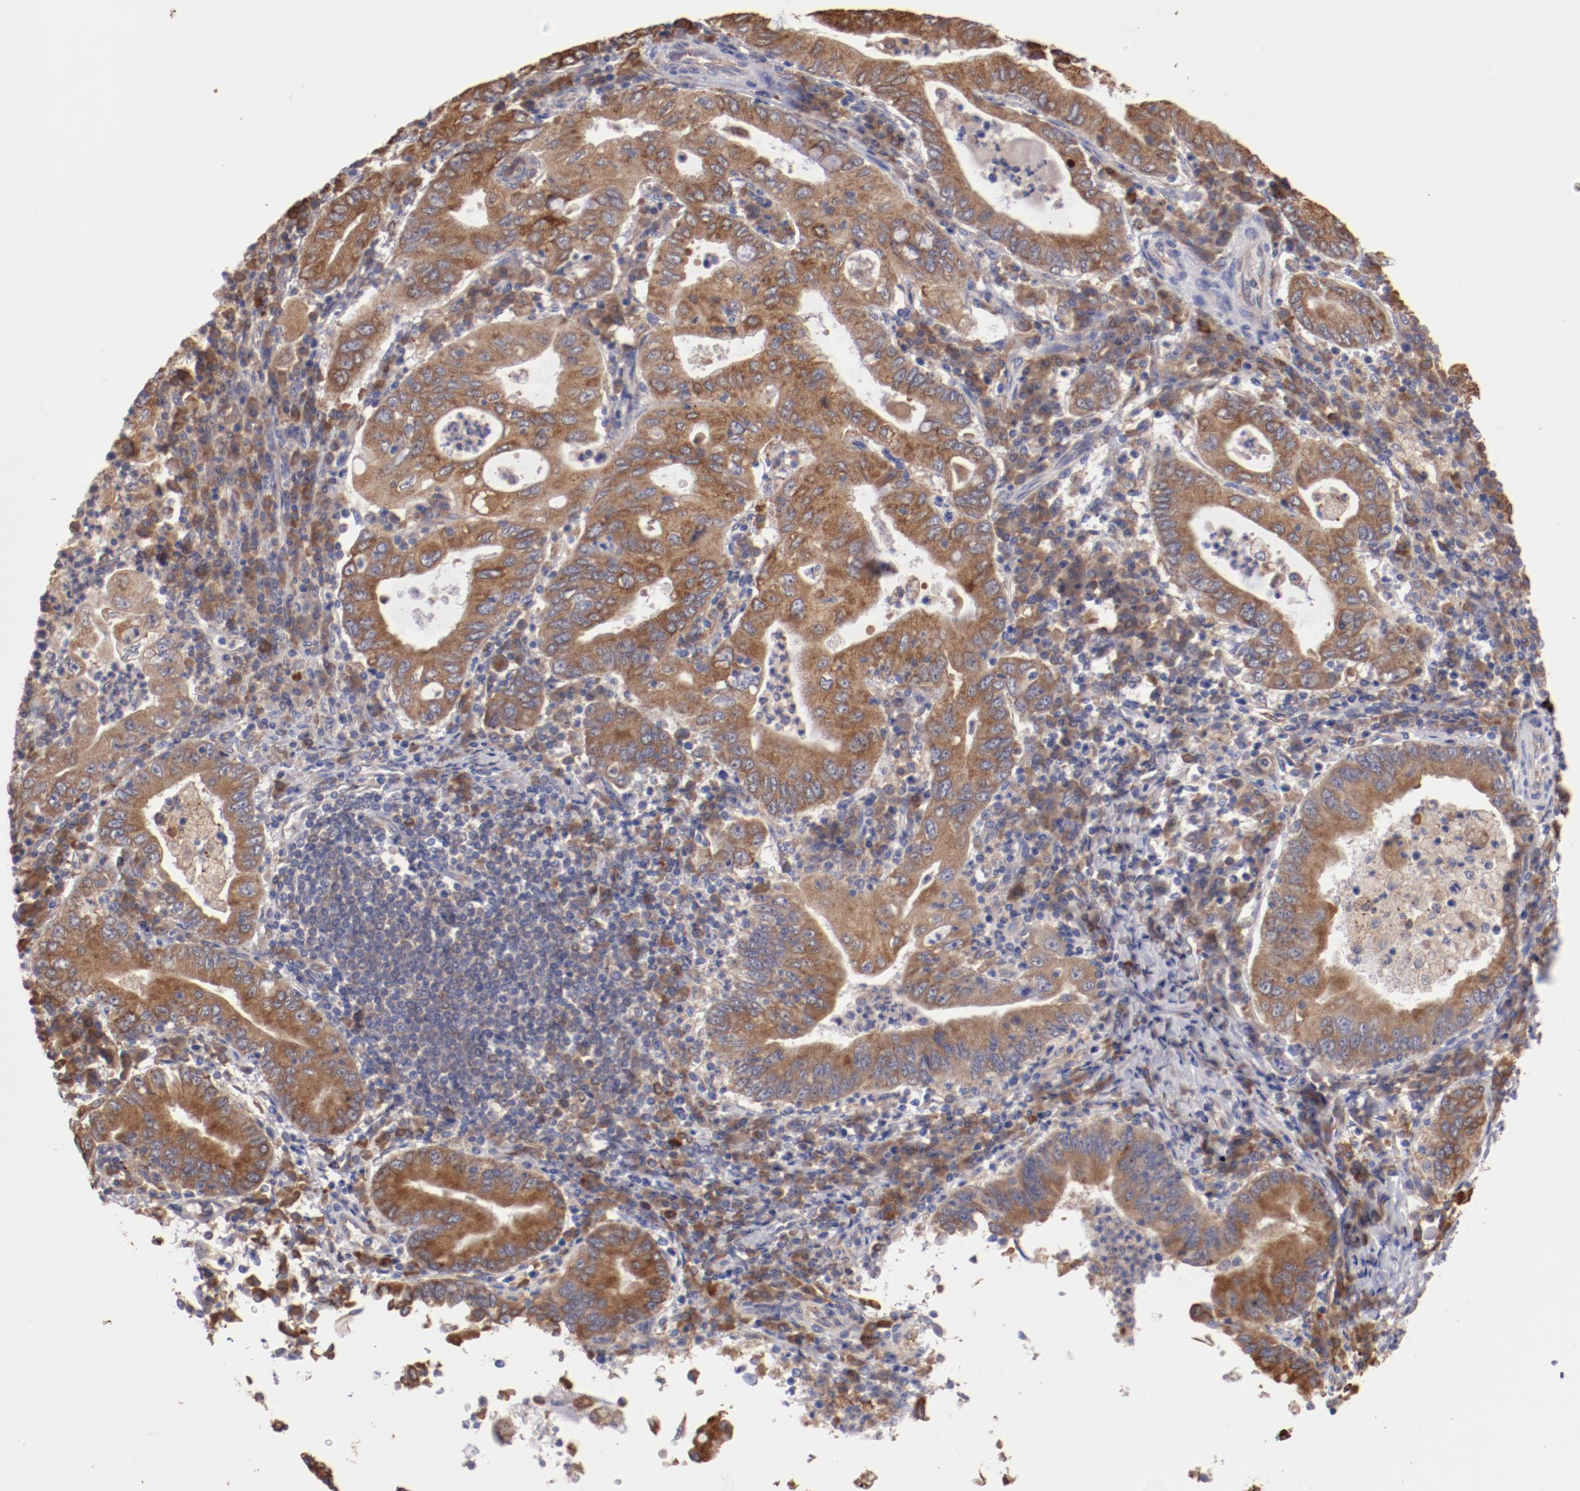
{"staining": {"intensity": "moderate", "quantity": "25%-75%", "location": "cytoplasmic/membranous"}, "tissue": "stomach cancer", "cell_type": "Tumor cells", "image_type": "cancer", "snomed": [{"axis": "morphology", "description": "Normal tissue, NOS"}, {"axis": "morphology", "description": "Adenocarcinoma, NOS"}, {"axis": "topography", "description": "Esophagus"}, {"axis": "topography", "description": "Stomach, upper"}, {"axis": "topography", "description": "Peripheral nerve tissue"}], "caption": "Immunohistochemistry (IHC) photomicrograph of neoplastic tissue: human stomach adenocarcinoma stained using IHC reveals medium levels of moderate protein expression localized specifically in the cytoplasmic/membranous of tumor cells, appearing as a cytoplasmic/membranous brown color.", "gene": "NFKBIE", "patient": {"sex": "male", "age": 62}}